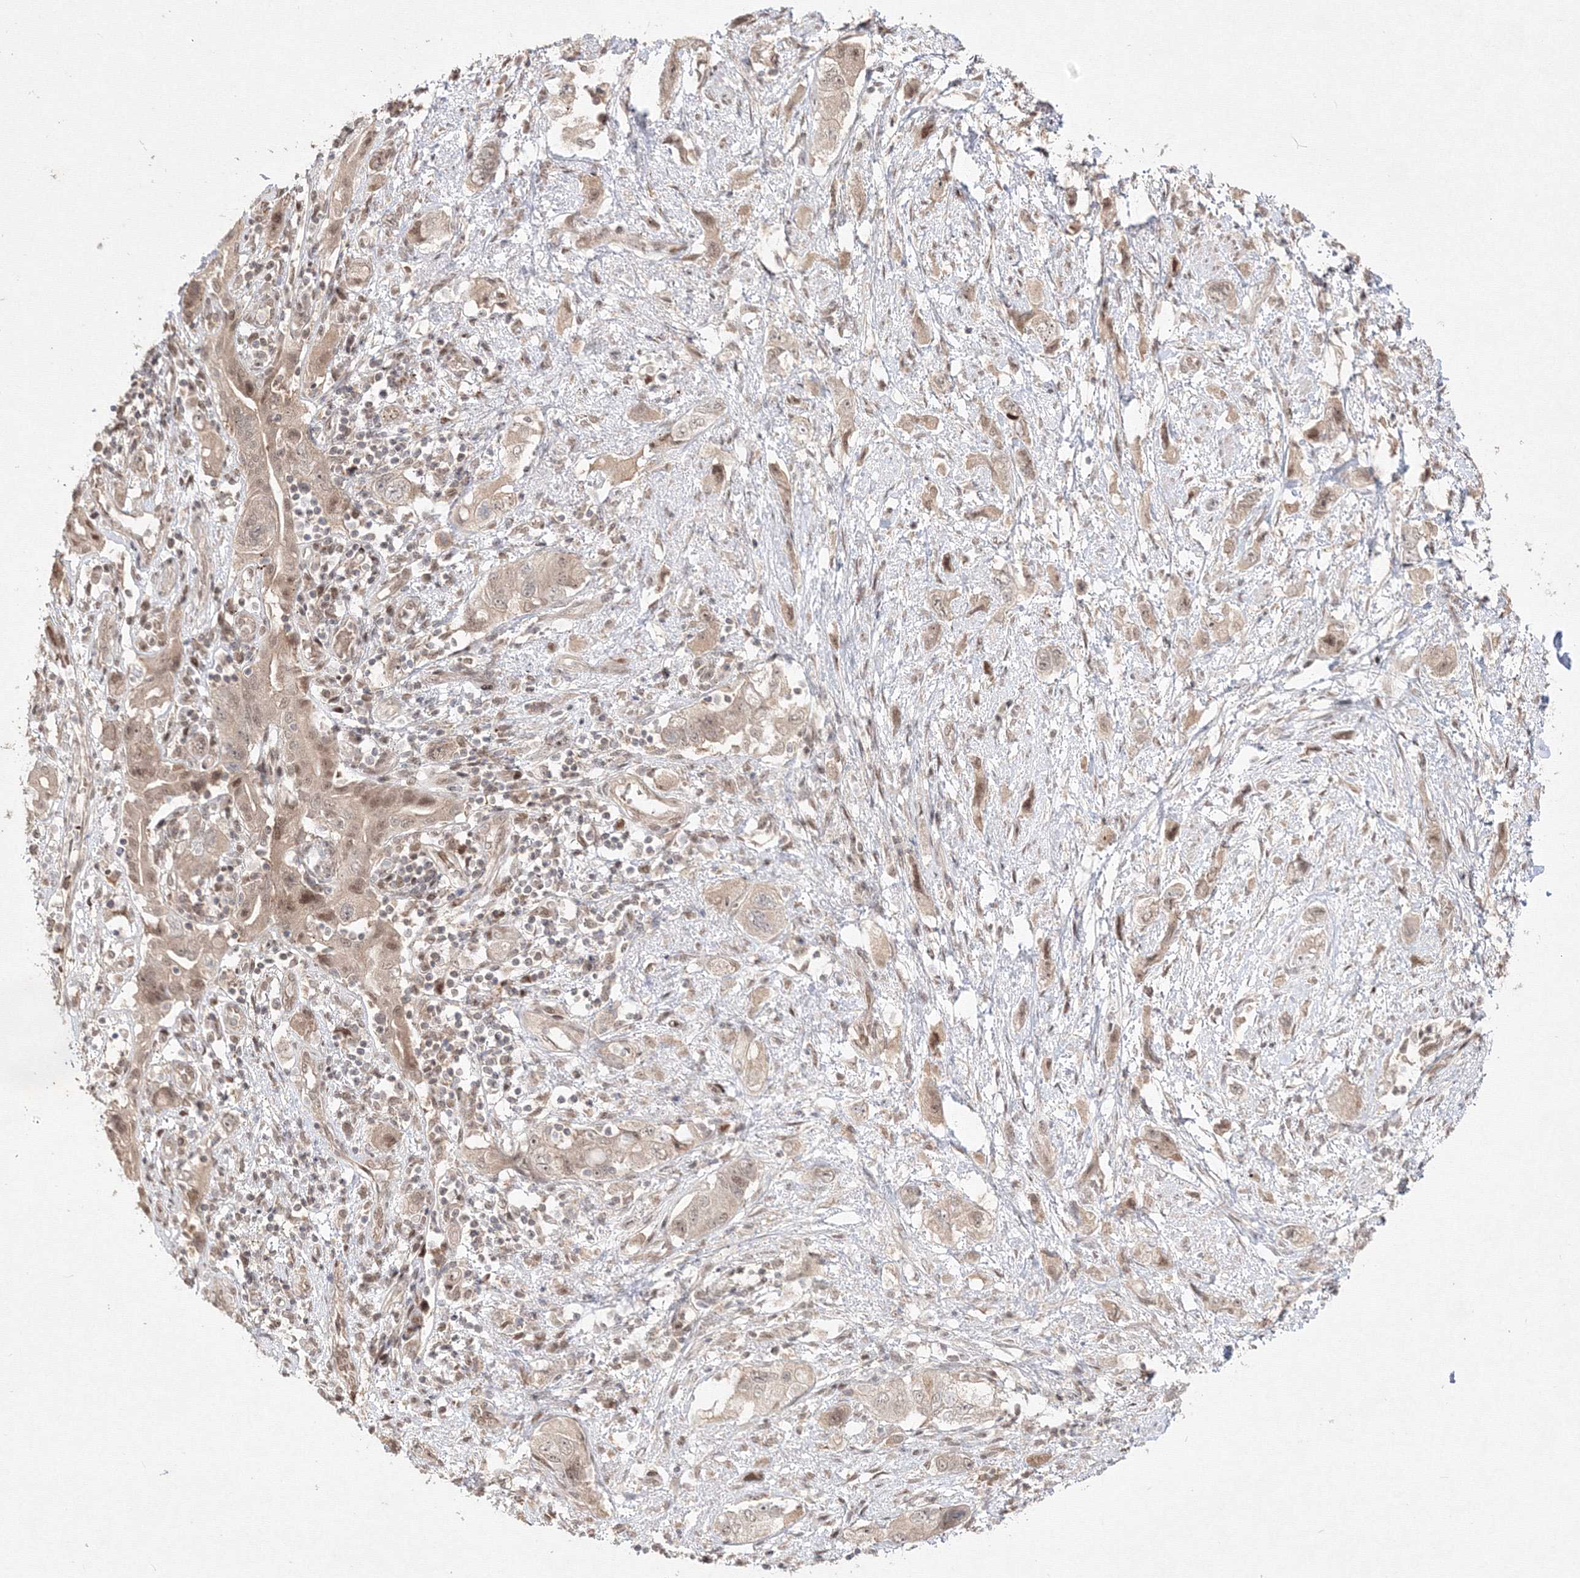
{"staining": {"intensity": "moderate", "quantity": "<25%", "location": "cytoplasmic/membranous,nuclear"}, "tissue": "pancreatic cancer", "cell_type": "Tumor cells", "image_type": "cancer", "snomed": [{"axis": "morphology", "description": "Adenocarcinoma, NOS"}, {"axis": "topography", "description": "Pancreas"}], "caption": "Immunohistochemistry (IHC) staining of pancreatic cancer (adenocarcinoma), which demonstrates low levels of moderate cytoplasmic/membranous and nuclear staining in approximately <25% of tumor cells indicating moderate cytoplasmic/membranous and nuclear protein positivity. The staining was performed using DAB (3,3'-diaminobenzidine) (brown) for protein detection and nuclei were counterstained in hematoxylin (blue).", "gene": "COPS4", "patient": {"sex": "female", "age": 73}}